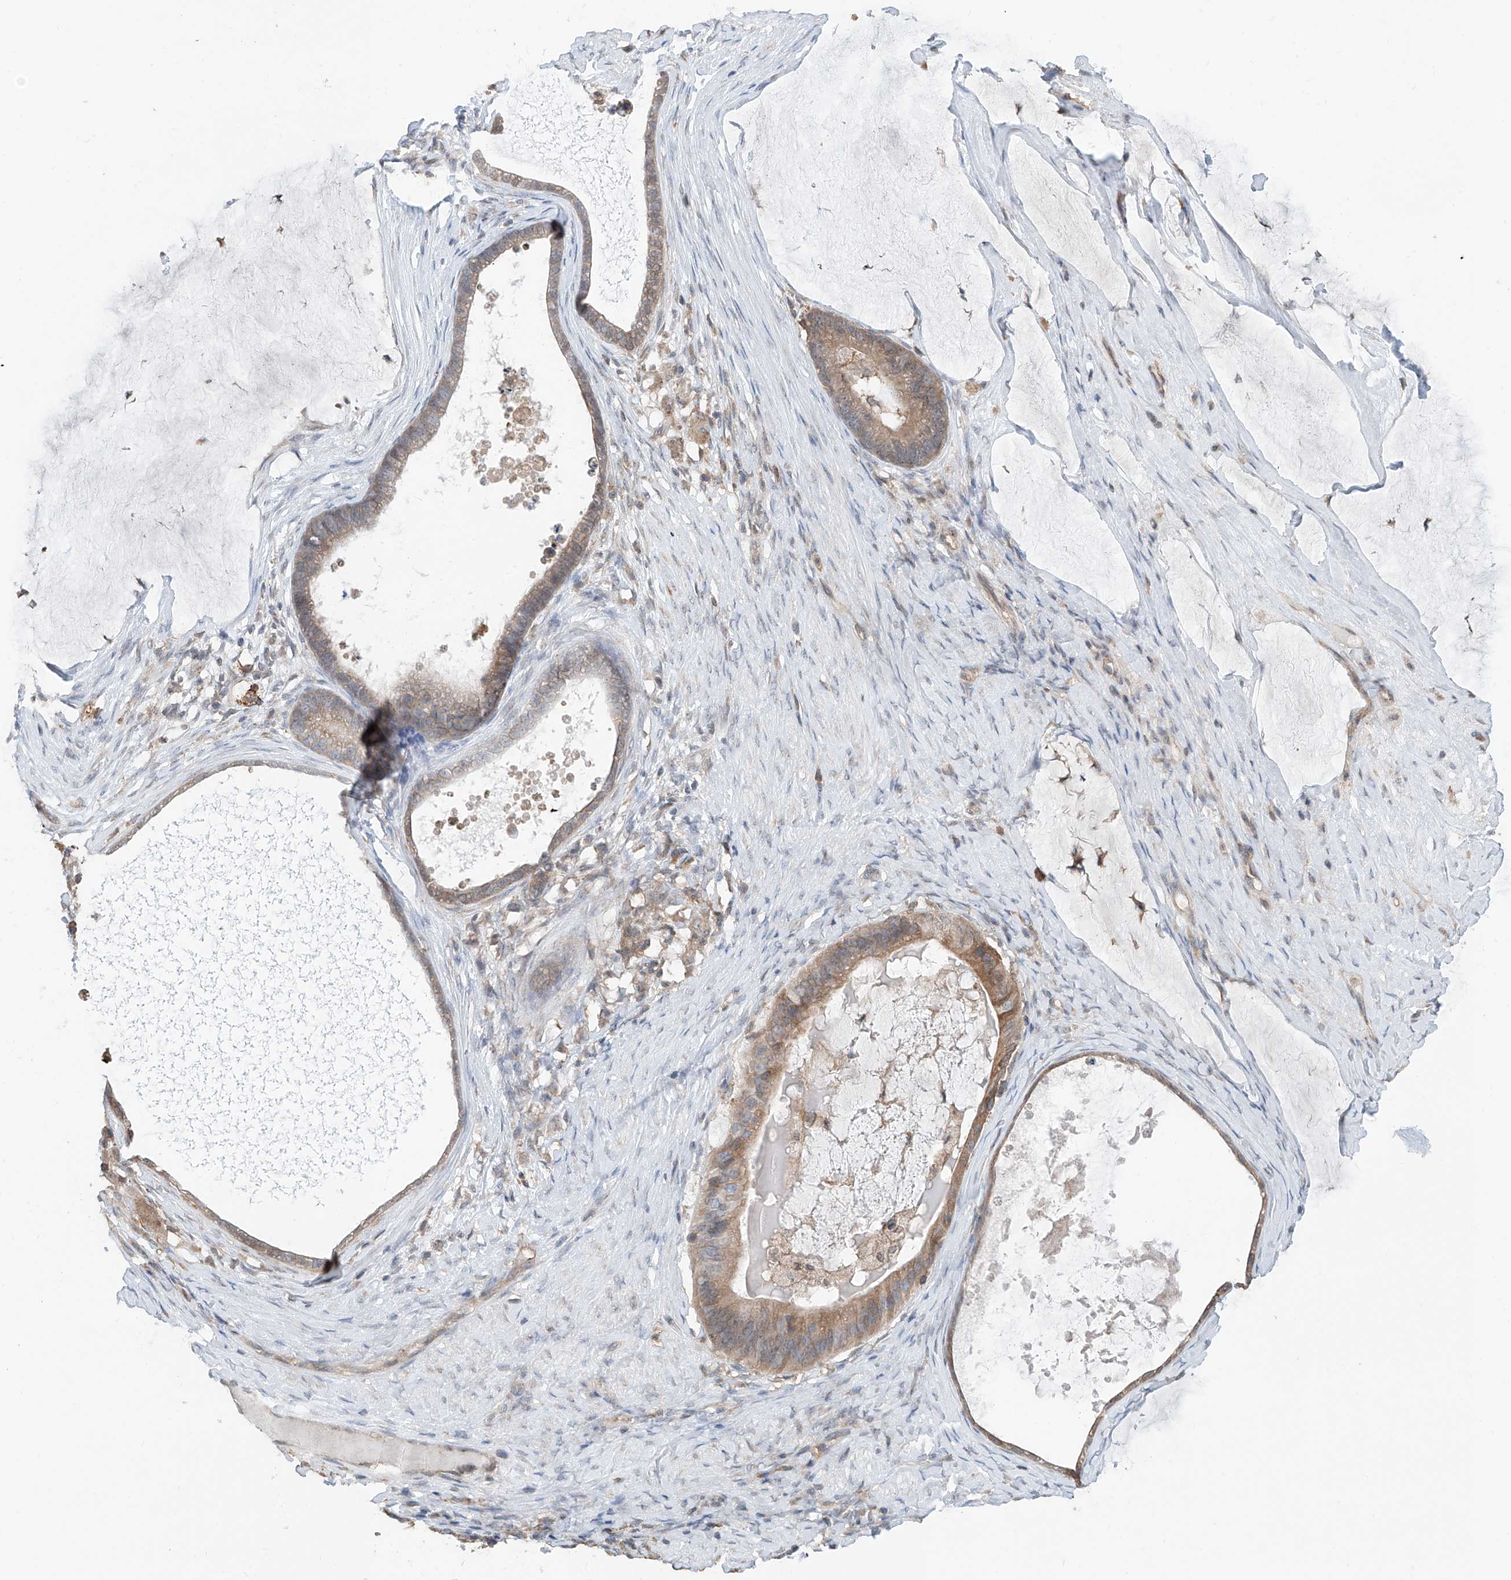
{"staining": {"intensity": "moderate", "quantity": "25%-75%", "location": "cytoplasmic/membranous"}, "tissue": "ovarian cancer", "cell_type": "Tumor cells", "image_type": "cancer", "snomed": [{"axis": "morphology", "description": "Cystadenocarcinoma, mucinous, NOS"}, {"axis": "topography", "description": "Ovary"}], "caption": "About 25%-75% of tumor cells in human mucinous cystadenocarcinoma (ovarian) show moderate cytoplasmic/membranous protein staining as visualized by brown immunohistochemical staining.", "gene": "KCNK10", "patient": {"sex": "female", "age": 61}}